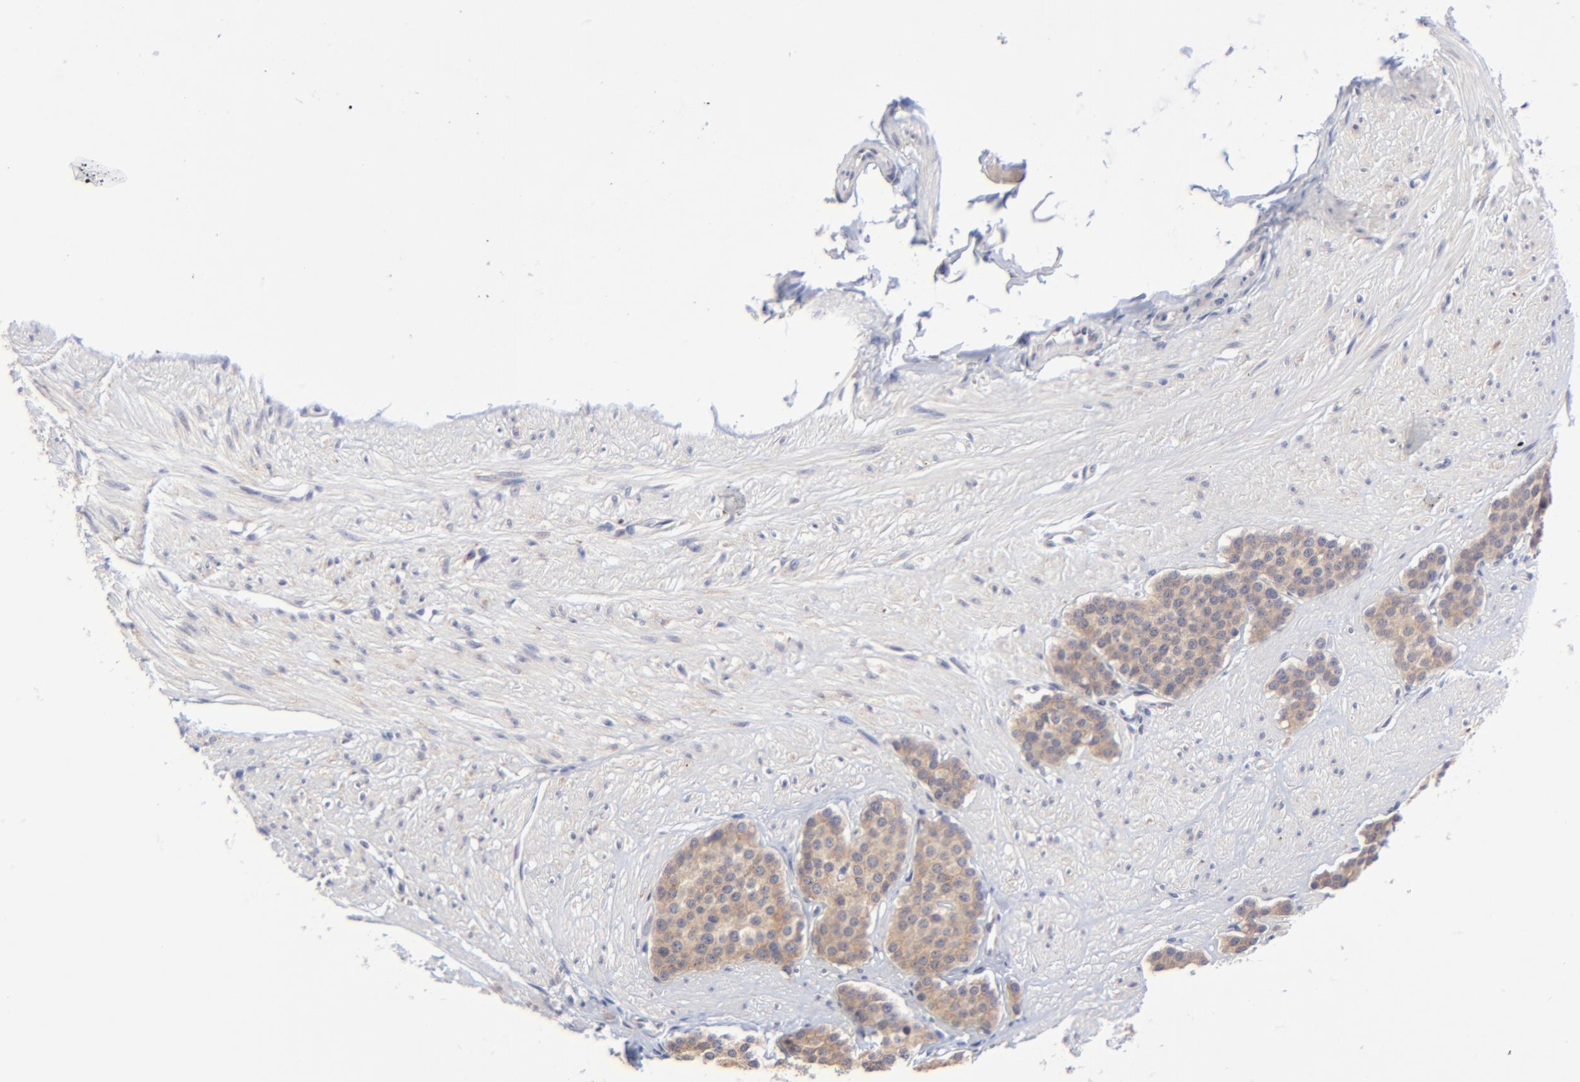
{"staining": {"intensity": "moderate", "quantity": ">75%", "location": "cytoplasmic/membranous"}, "tissue": "carcinoid", "cell_type": "Tumor cells", "image_type": "cancer", "snomed": [{"axis": "morphology", "description": "Carcinoid, malignant, NOS"}, {"axis": "topography", "description": "Small intestine"}], "caption": "A brown stain highlights moderate cytoplasmic/membranous positivity of a protein in carcinoid tumor cells.", "gene": "FBXO8", "patient": {"sex": "male", "age": 60}}